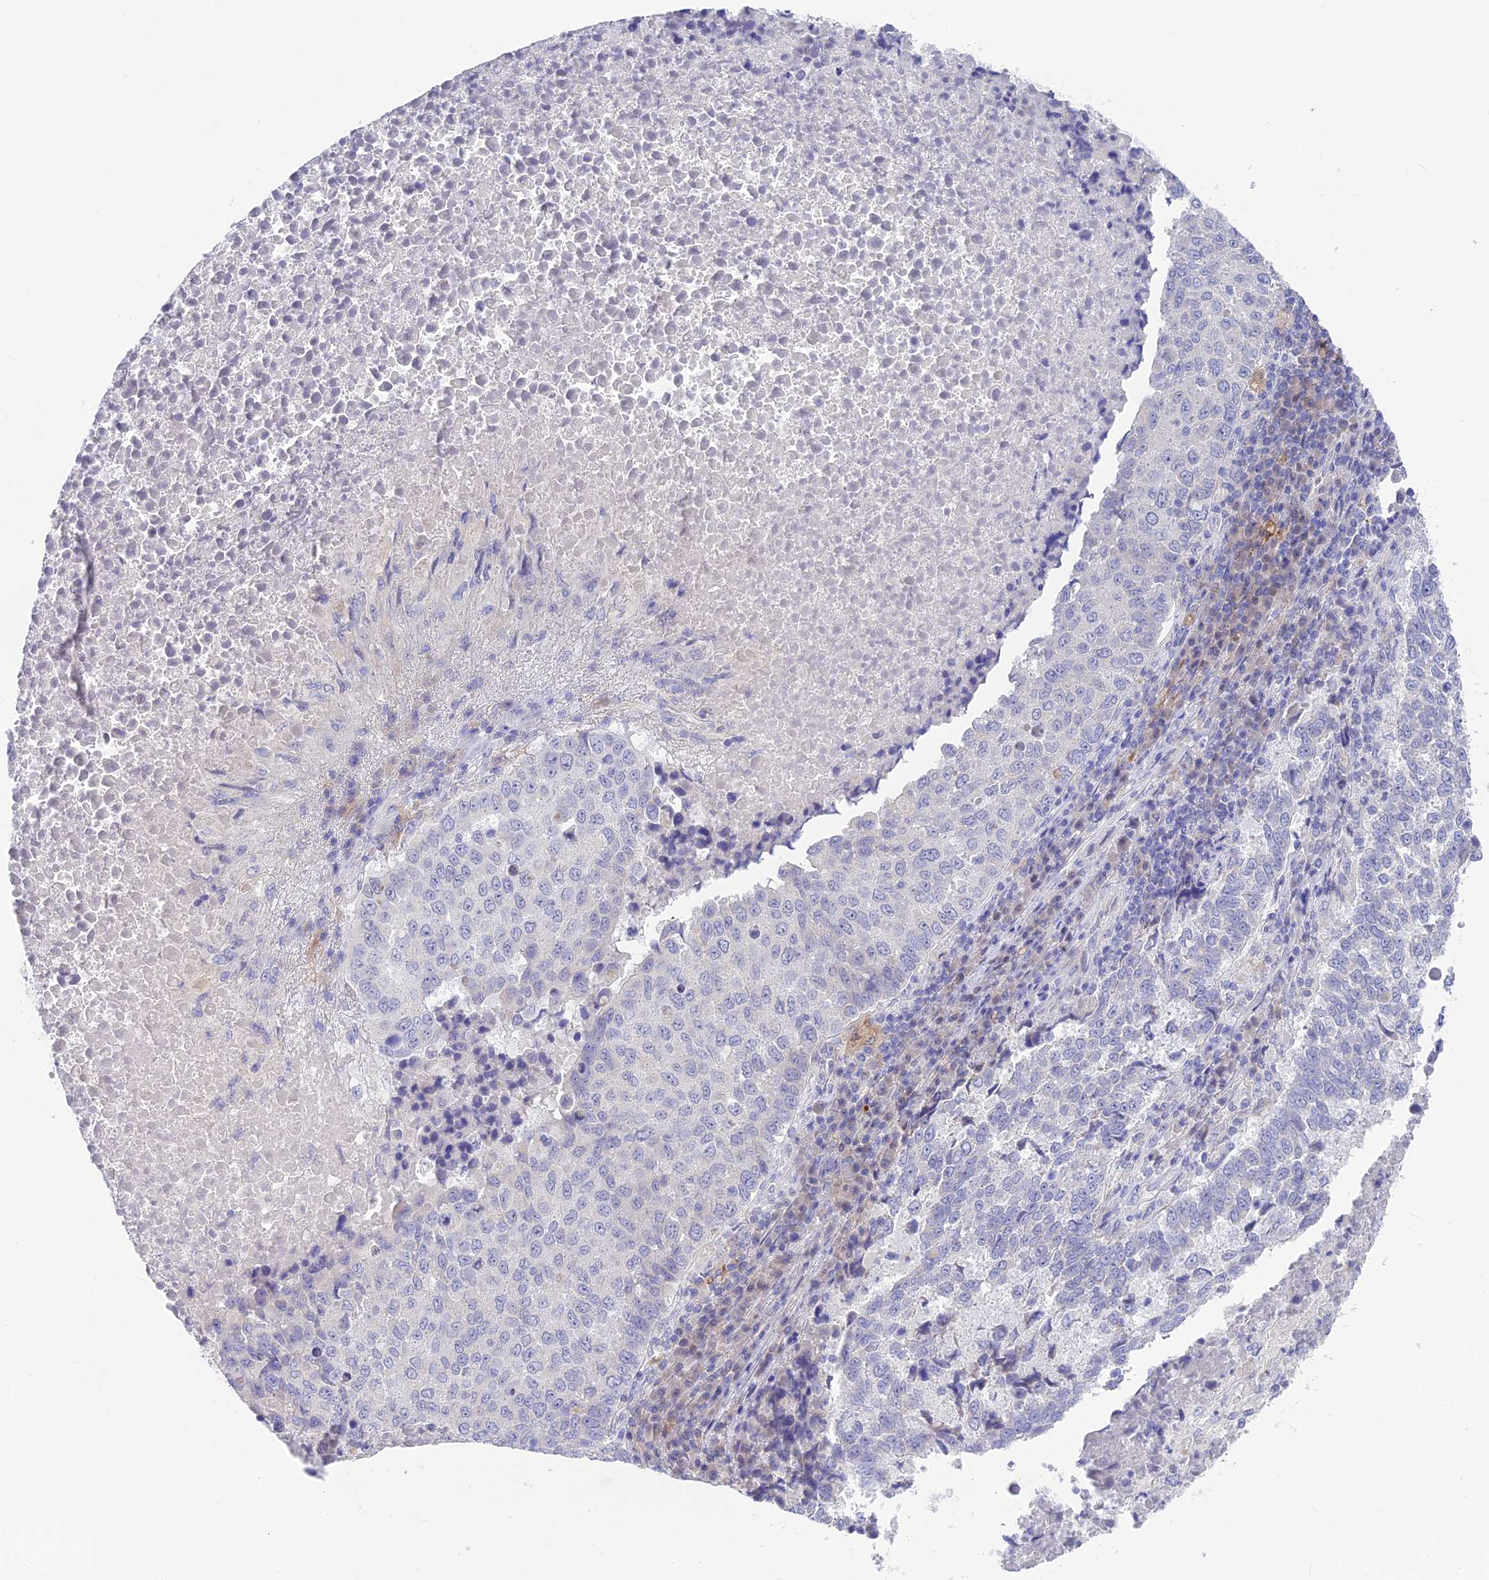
{"staining": {"intensity": "negative", "quantity": "none", "location": "none"}, "tissue": "lung cancer", "cell_type": "Tumor cells", "image_type": "cancer", "snomed": [{"axis": "morphology", "description": "Squamous cell carcinoma, NOS"}, {"axis": "topography", "description": "Lung"}], "caption": "Immunohistochemistry of human lung cancer exhibits no staining in tumor cells.", "gene": "SNTN", "patient": {"sex": "male", "age": 73}}